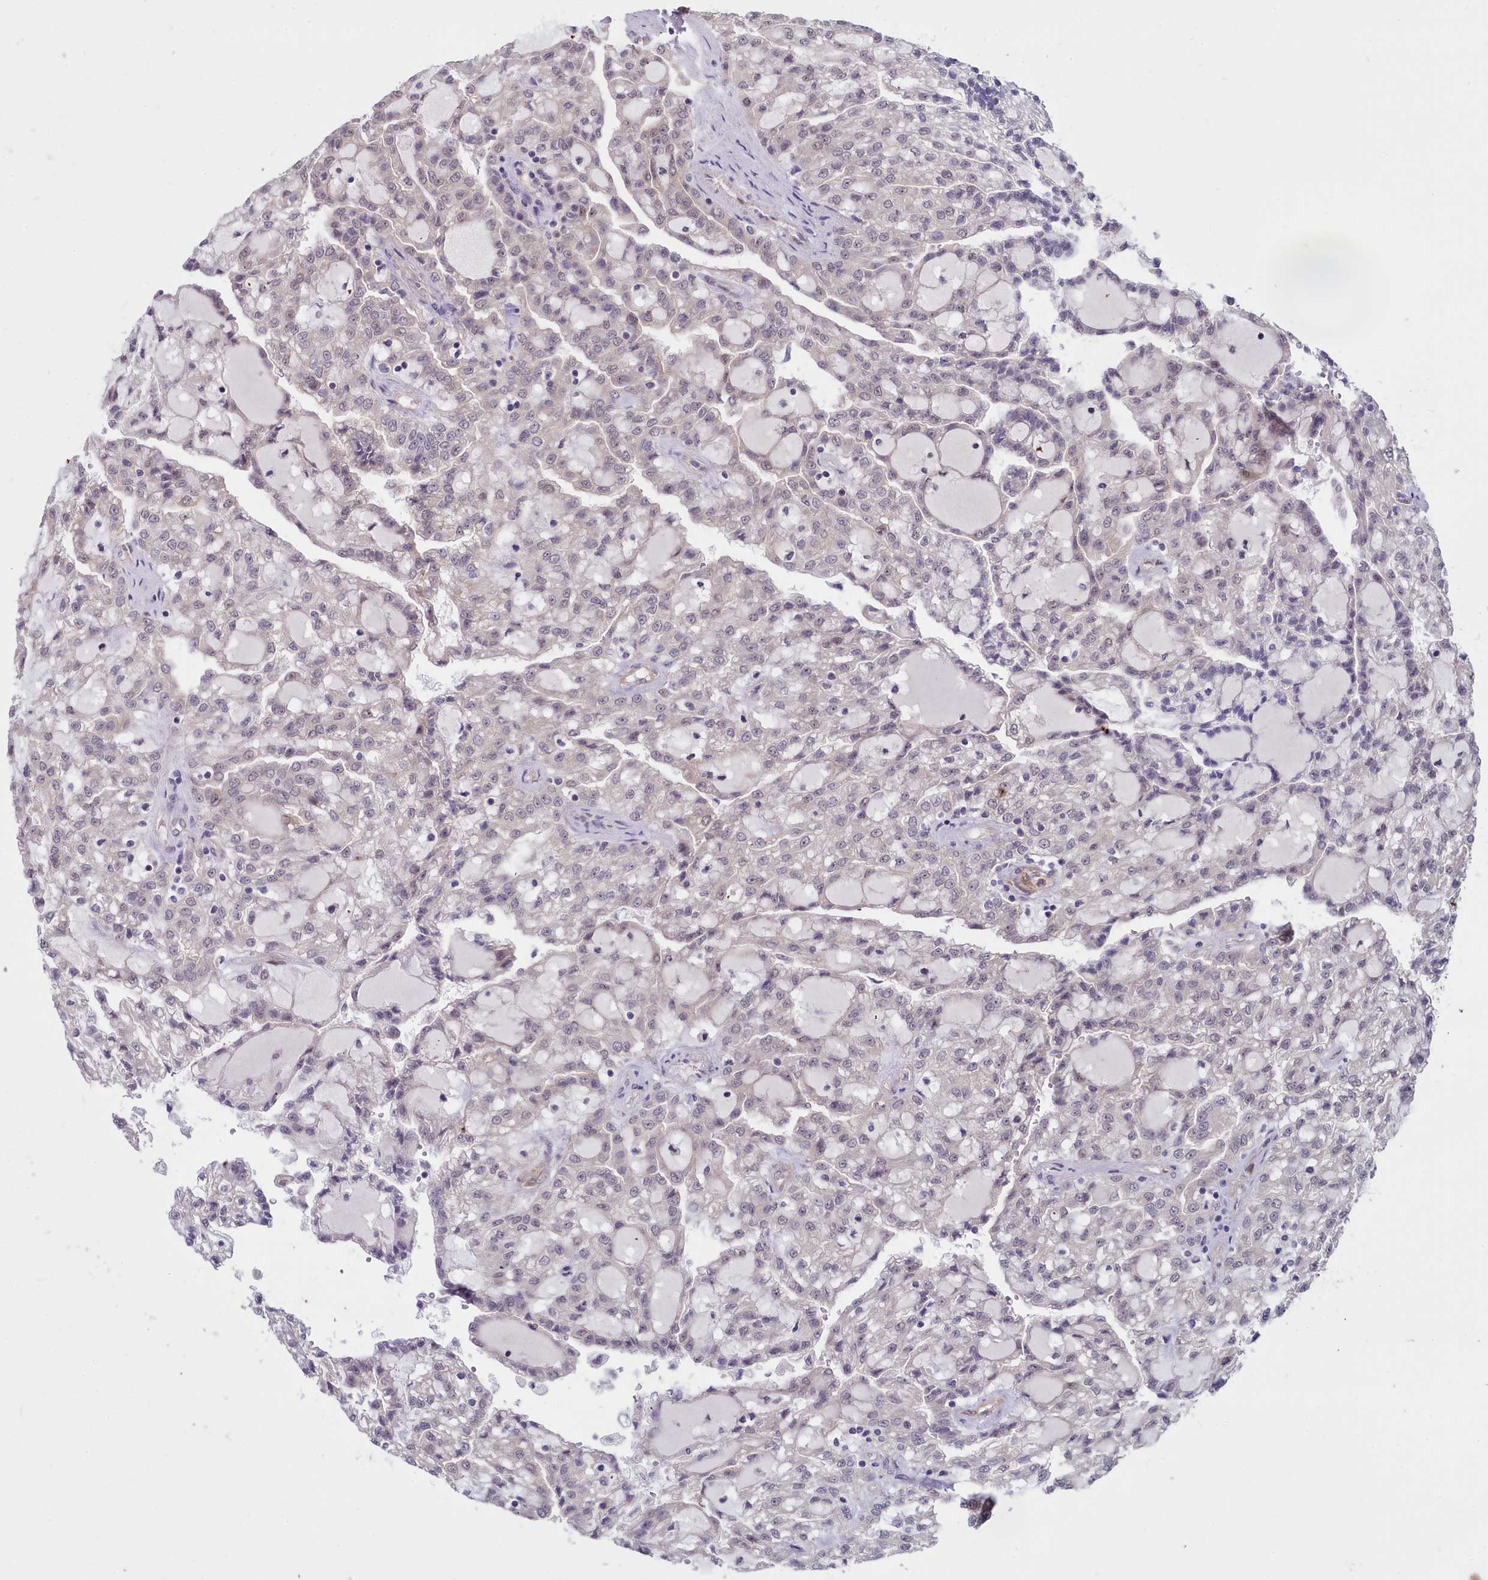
{"staining": {"intensity": "negative", "quantity": "none", "location": "none"}, "tissue": "renal cancer", "cell_type": "Tumor cells", "image_type": "cancer", "snomed": [{"axis": "morphology", "description": "Adenocarcinoma, NOS"}, {"axis": "topography", "description": "Kidney"}], "caption": "Immunohistochemistry of renal adenocarcinoma reveals no positivity in tumor cells. (DAB immunohistochemistry (IHC), high magnification).", "gene": "BCAR1", "patient": {"sex": "male", "age": 63}}